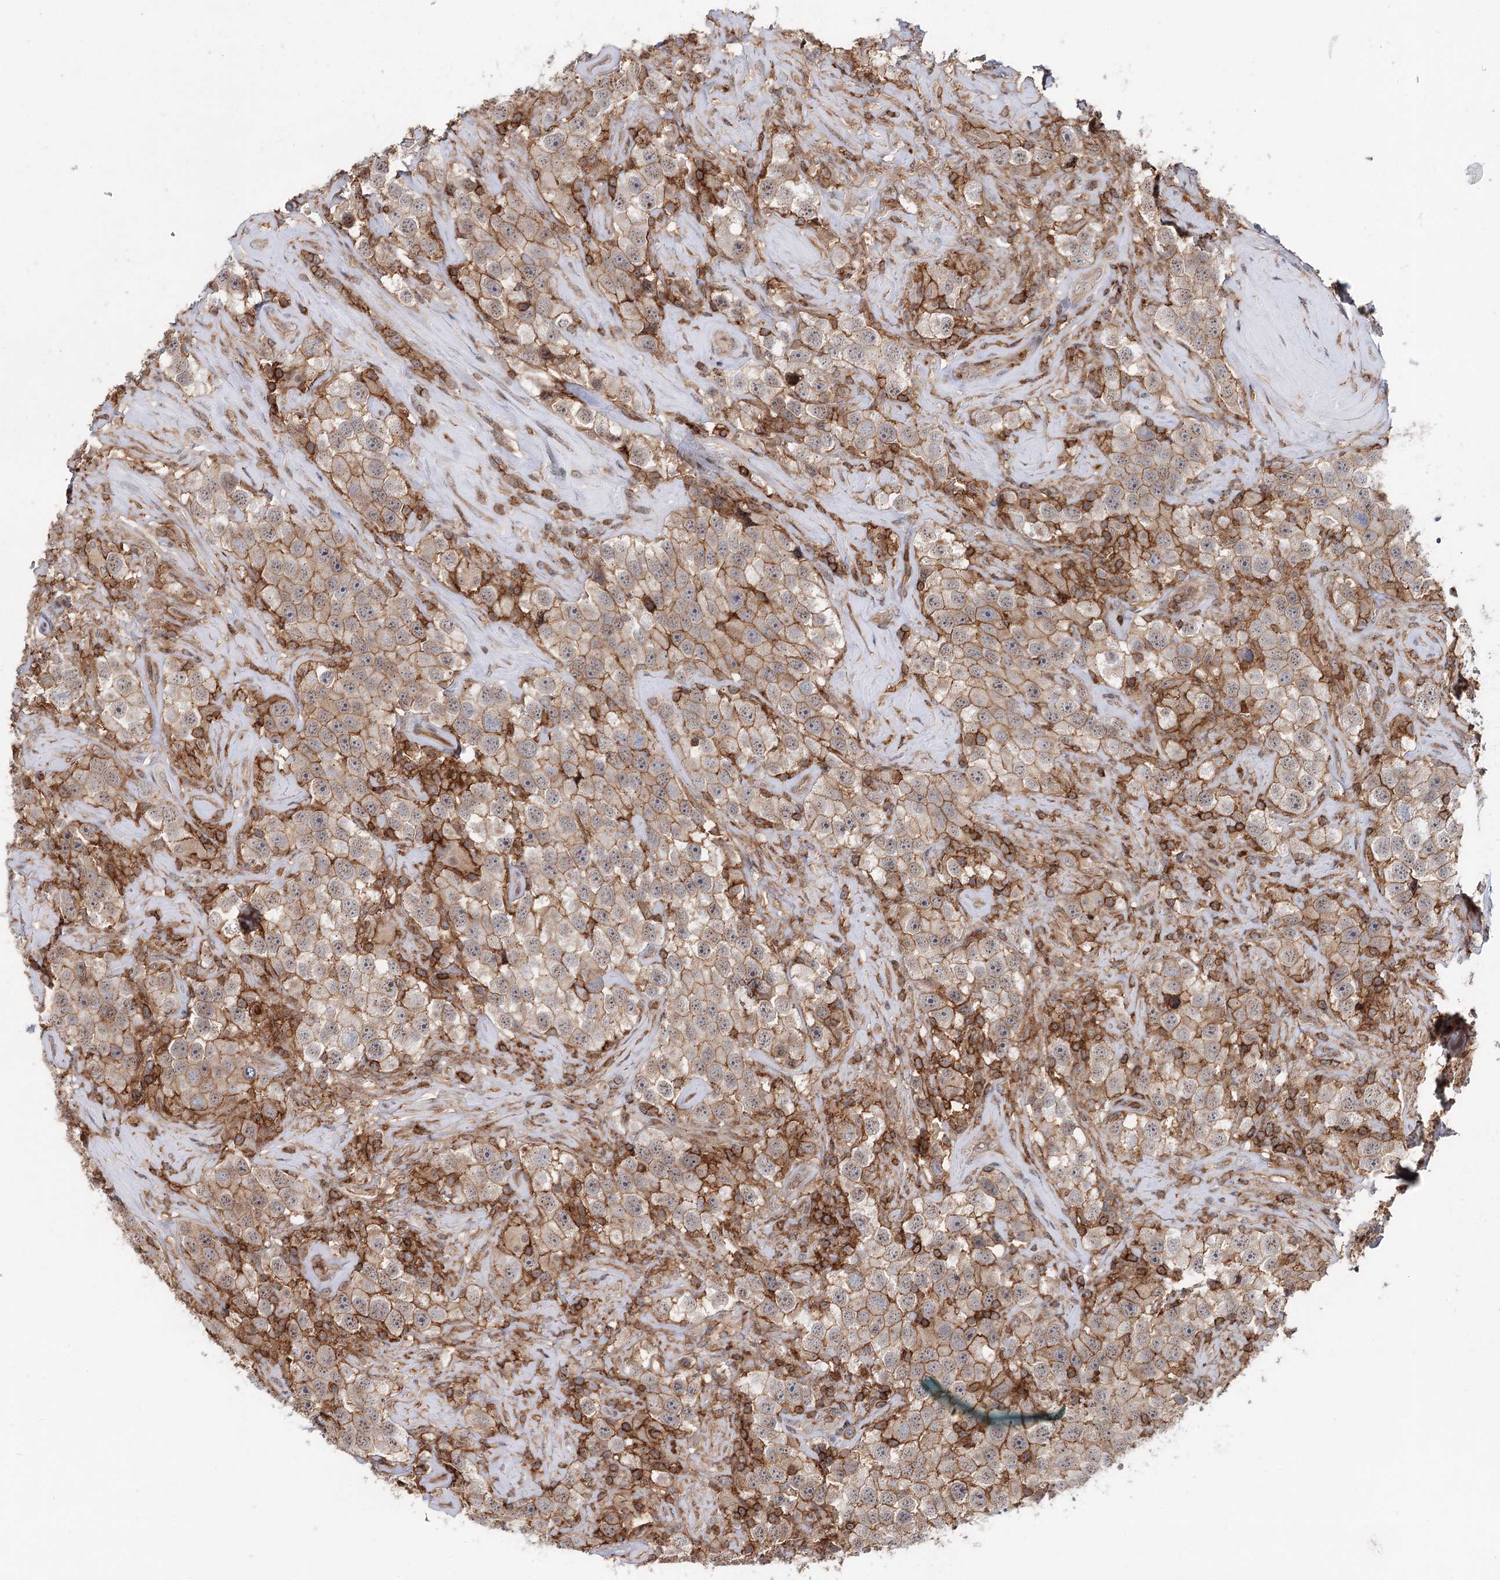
{"staining": {"intensity": "moderate", "quantity": ">75%", "location": "cytoplasmic/membranous"}, "tissue": "testis cancer", "cell_type": "Tumor cells", "image_type": "cancer", "snomed": [{"axis": "morphology", "description": "Seminoma, NOS"}, {"axis": "topography", "description": "Testis"}], "caption": "IHC micrograph of neoplastic tissue: human testis cancer (seminoma) stained using immunohistochemistry demonstrates medium levels of moderate protein expression localized specifically in the cytoplasmic/membranous of tumor cells, appearing as a cytoplasmic/membranous brown color.", "gene": "CDC42SE2", "patient": {"sex": "male", "age": 49}}